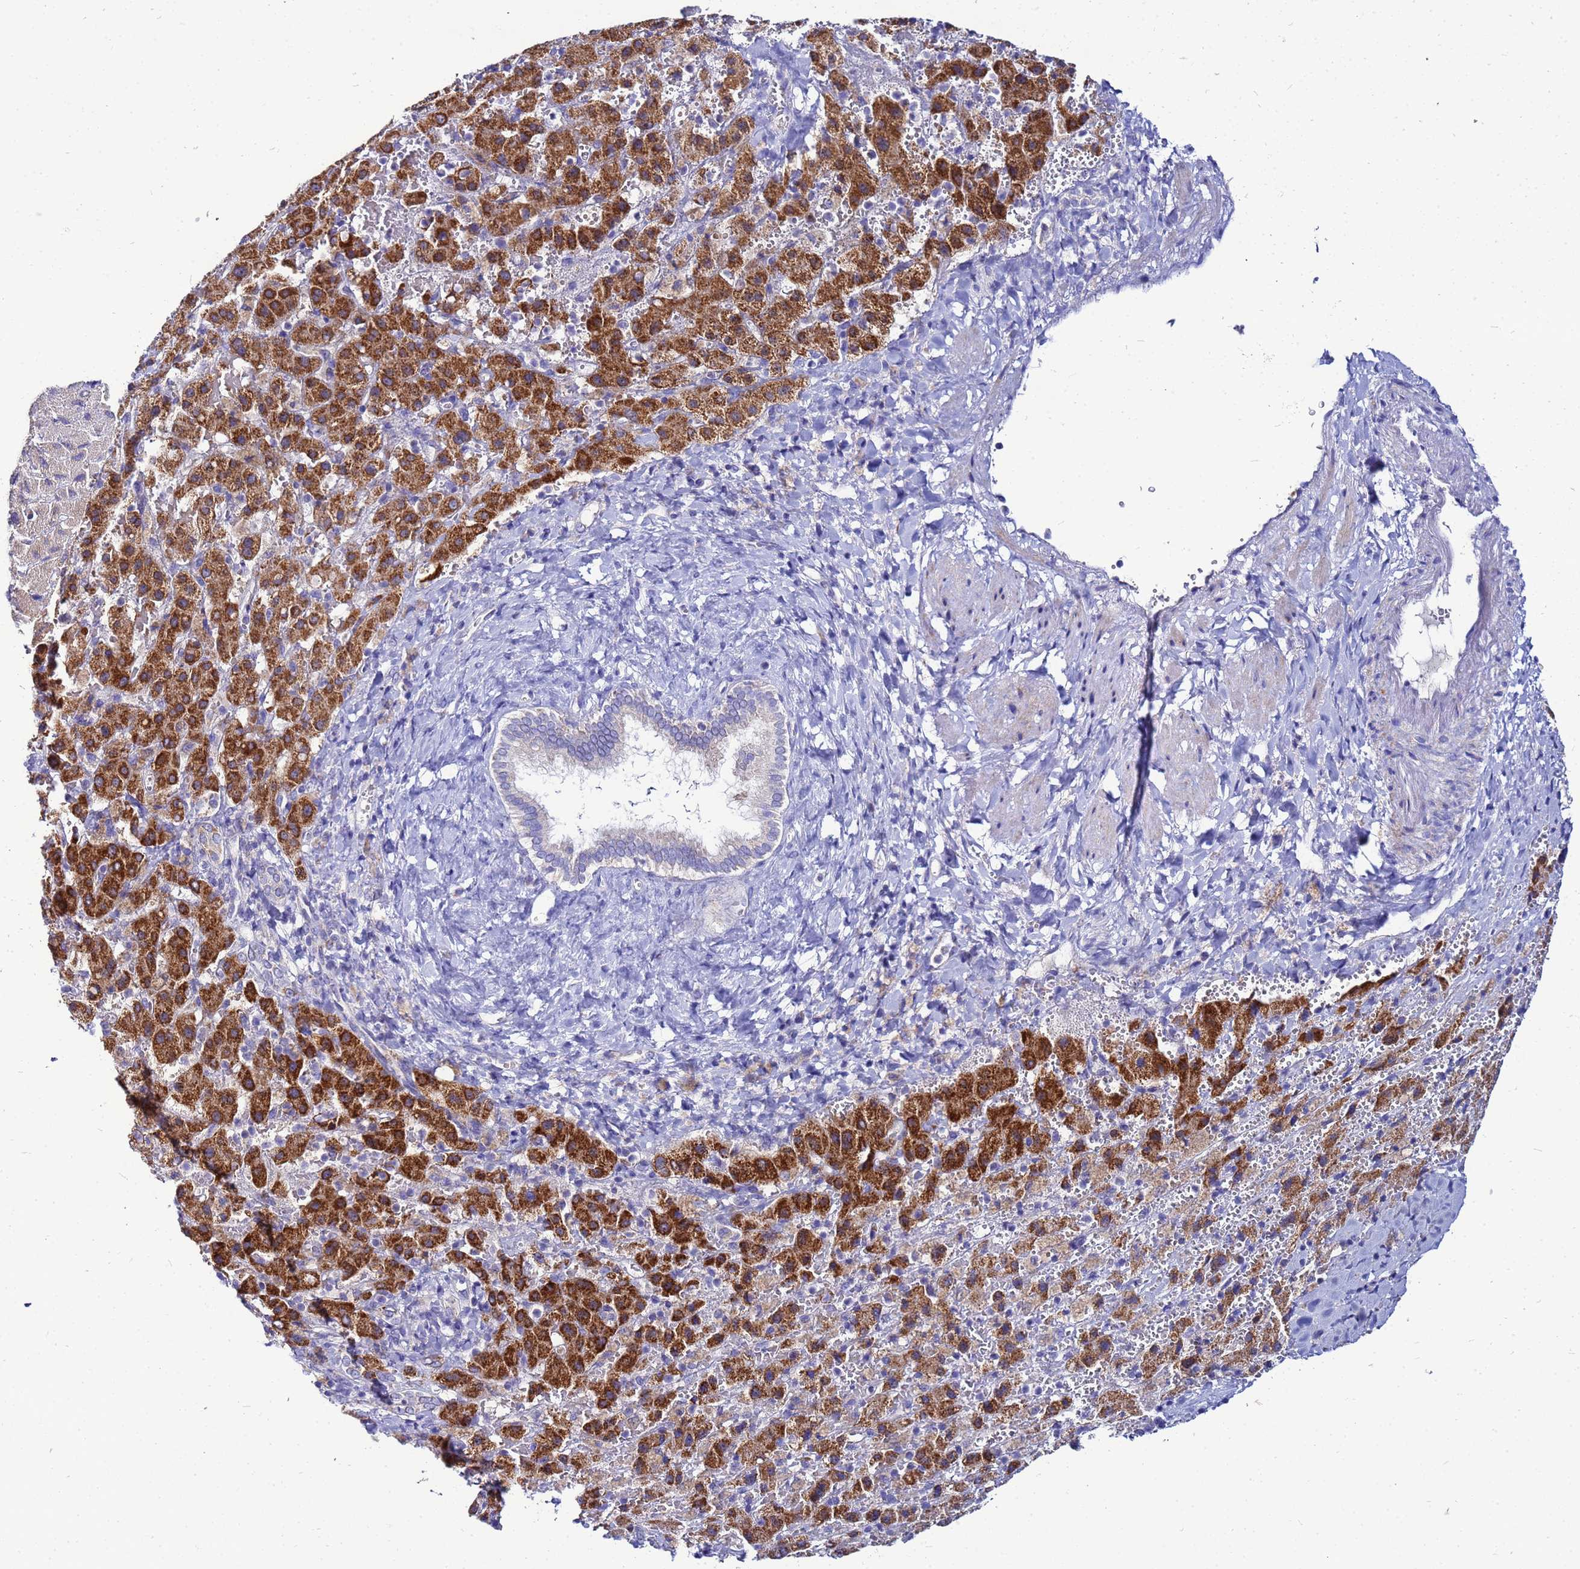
{"staining": {"intensity": "strong", "quantity": "25%-75%", "location": "cytoplasmic/membranous"}, "tissue": "liver cancer", "cell_type": "Tumor cells", "image_type": "cancer", "snomed": [{"axis": "morphology", "description": "Carcinoma, Hepatocellular, NOS"}, {"axis": "topography", "description": "Liver"}], "caption": "This photomicrograph demonstrates immunohistochemistry (IHC) staining of human hepatocellular carcinoma (liver), with high strong cytoplasmic/membranous positivity in approximately 25%-75% of tumor cells.", "gene": "FAHD2A", "patient": {"sex": "female", "age": 58}}